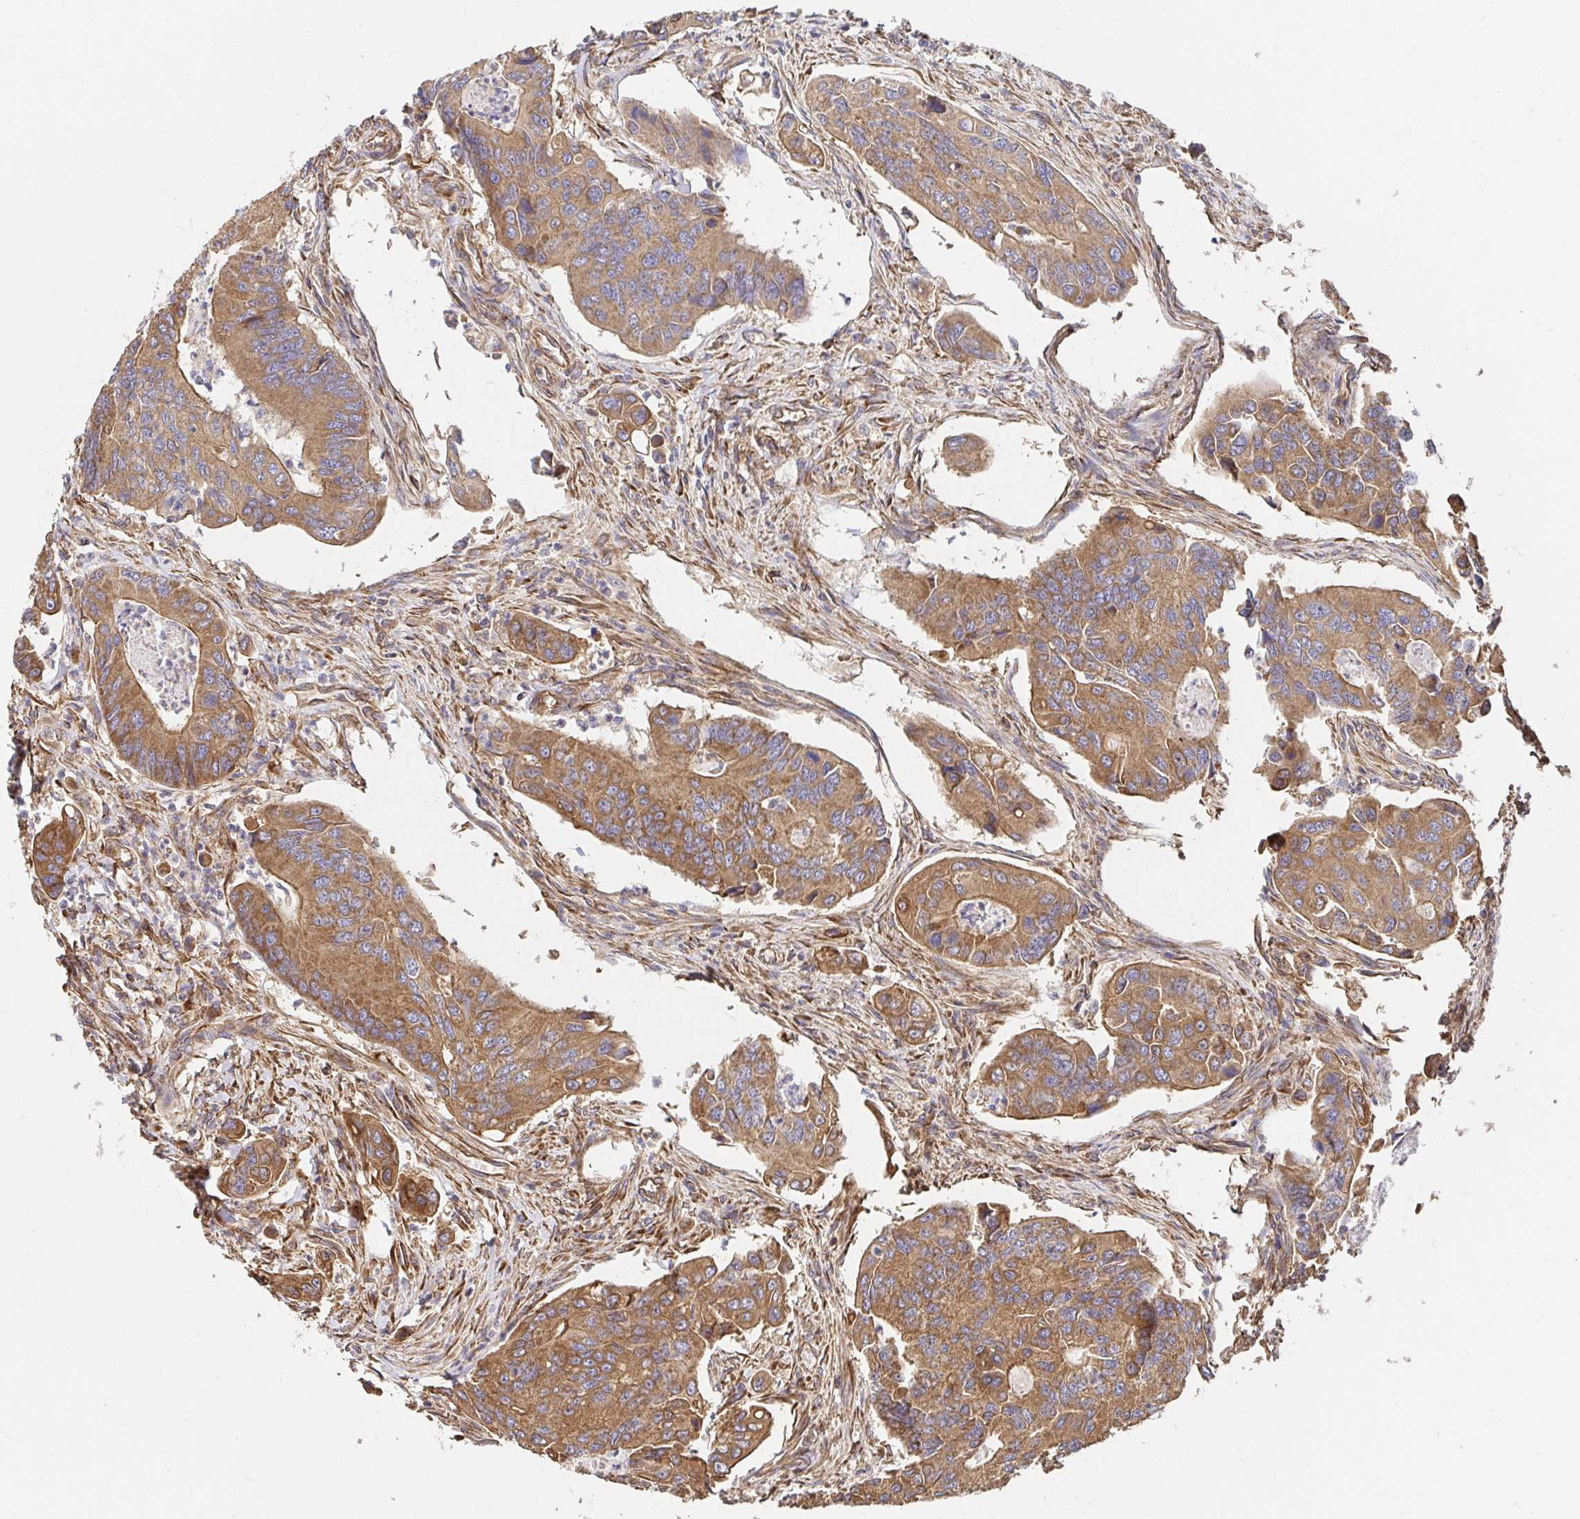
{"staining": {"intensity": "moderate", "quantity": ">75%", "location": "cytoplasmic/membranous"}, "tissue": "colorectal cancer", "cell_type": "Tumor cells", "image_type": "cancer", "snomed": [{"axis": "morphology", "description": "Adenocarcinoma, NOS"}, {"axis": "topography", "description": "Colon"}], "caption": "Brown immunohistochemical staining in human colorectal adenocarcinoma shows moderate cytoplasmic/membranous expression in approximately >75% of tumor cells. (DAB IHC with brightfield microscopy, high magnification).", "gene": "APBB1", "patient": {"sex": "female", "age": 67}}